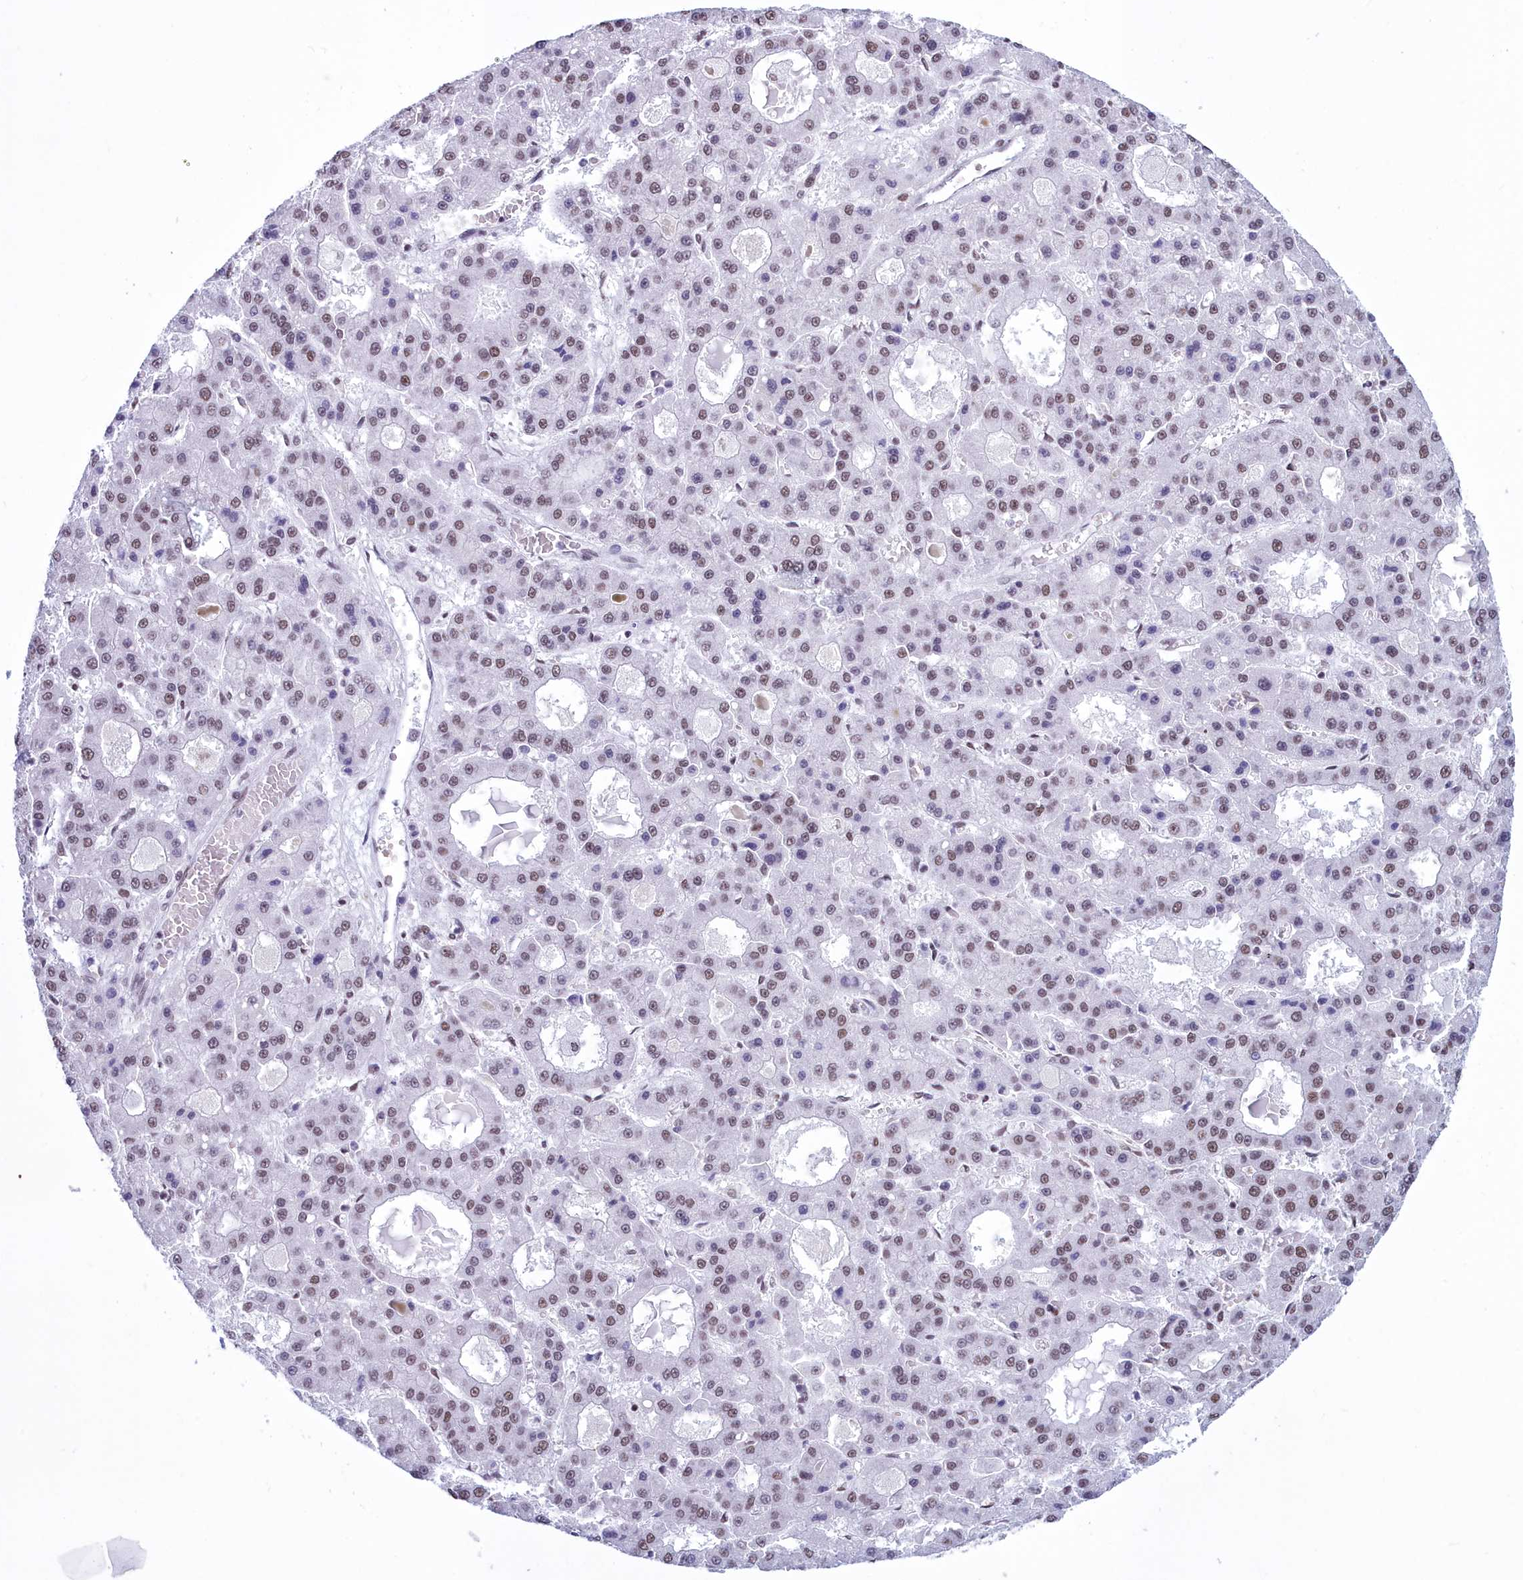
{"staining": {"intensity": "moderate", "quantity": ">75%", "location": "nuclear"}, "tissue": "liver cancer", "cell_type": "Tumor cells", "image_type": "cancer", "snomed": [{"axis": "morphology", "description": "Carcinoma, Hepatocellular, NOS"}, {"axis": "topography", "description": "Liver"}], "caption": "Immunohistochemical staining of liver cancer displays moderate nuclear protein expression in about >75% of tumor cells. The staining is performed using DAB brown chromogen to label protein expression. The nuclei are counter-stained blue using hematoxylin.", "gene": "CDC26", "patient": {"sex": "male", "age": 70}}